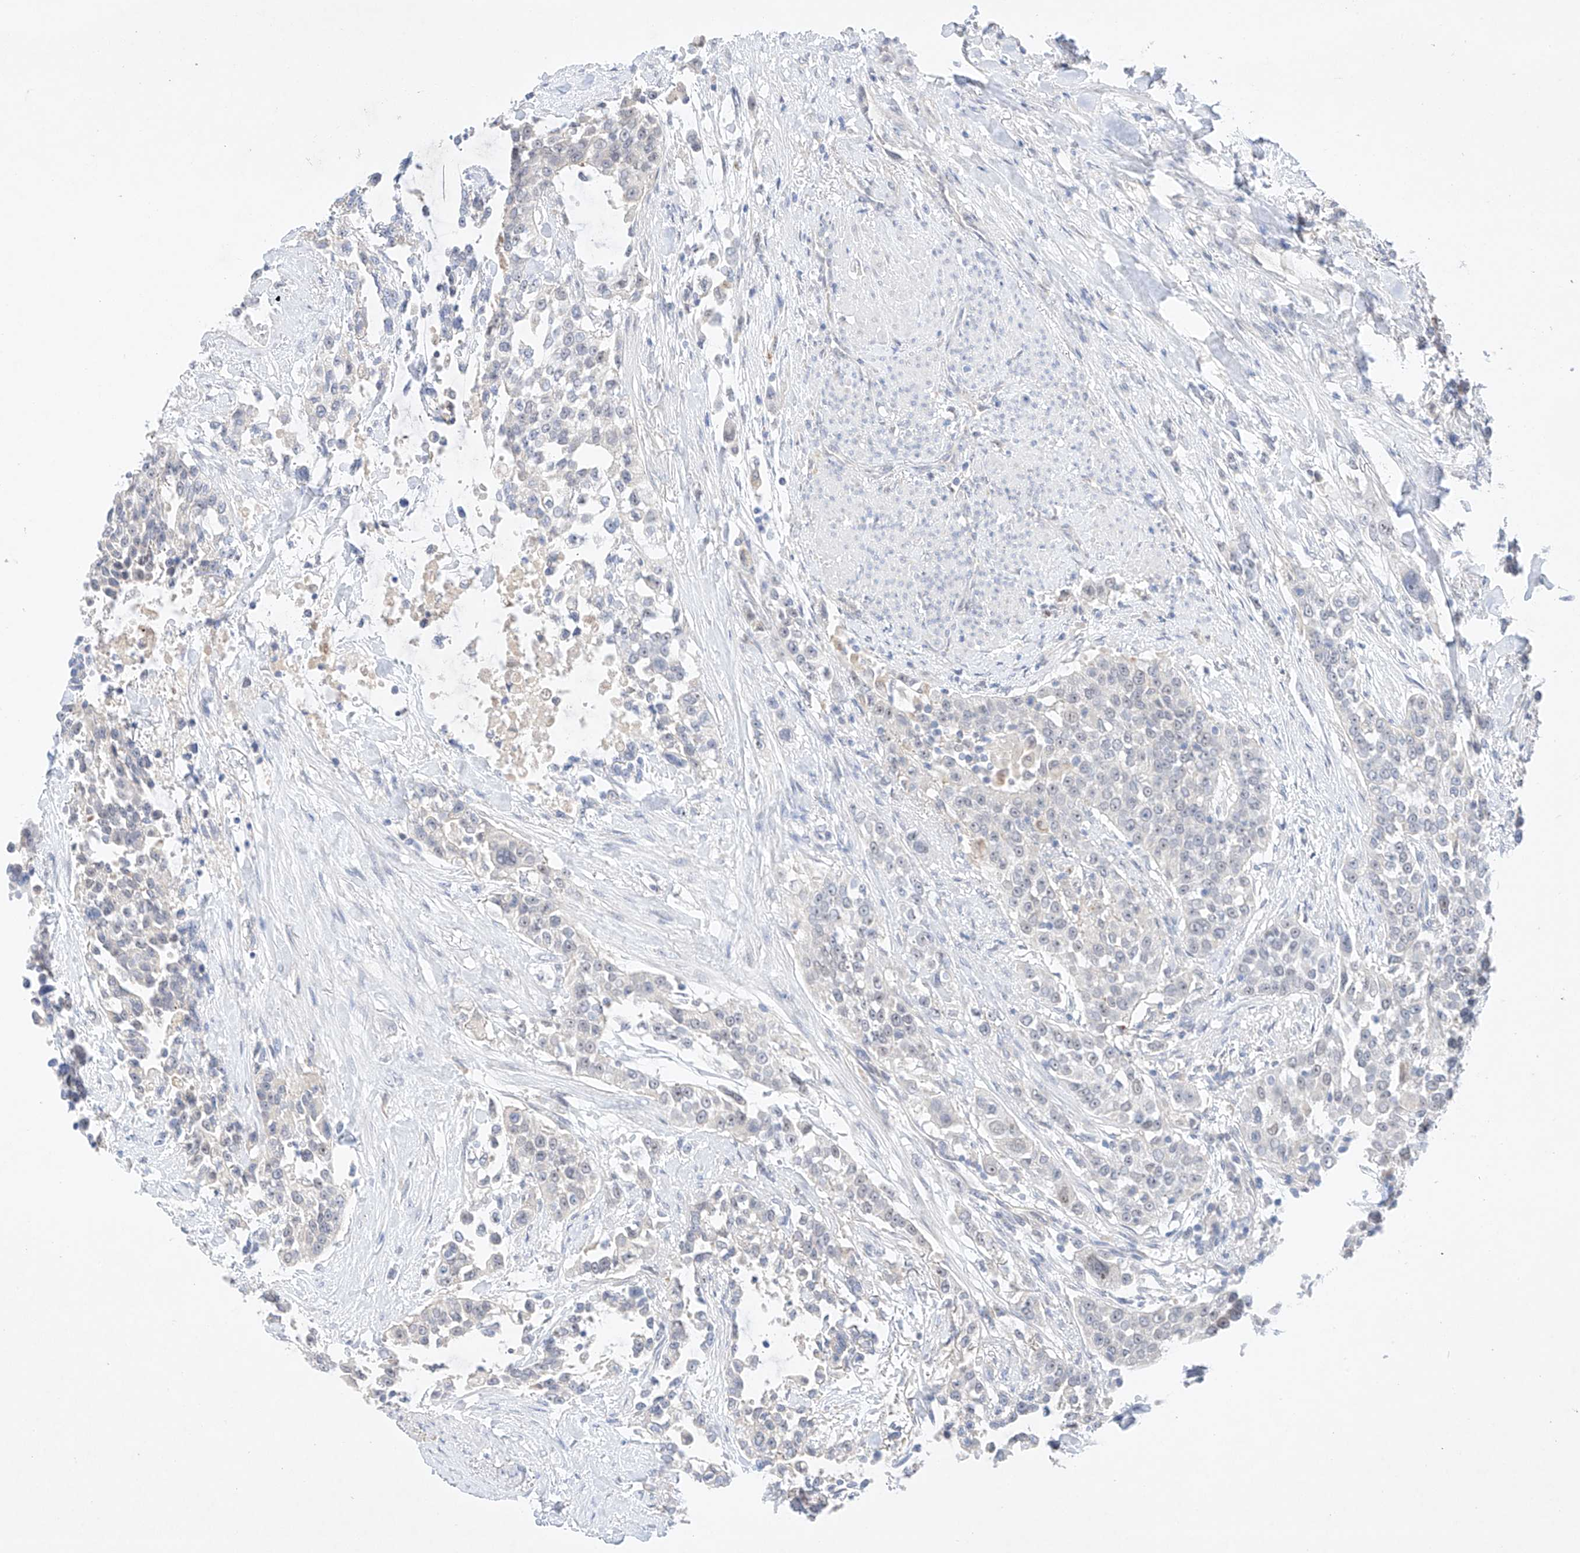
{"staining": {"intensity": "negative", "quantity": "none", "location": "none"}, "tissue": "urothelial cancer", "cell_type": "Tumor cells", "image_type": "cancer", "snomed": [{"axis": "morphology", "description": "Urothelial carcinoma, High grade"}, {"axis": "topography", "description": "Urinary bladder"}], "caption": "Urothelial cancer was stained to show a protein in brown. There is no significant staining in tumor cells. (IHC, brightfield microscopy, high magnification).", "gene": "IL22RA2", "patient": {"sex": "female", "age": 80}}